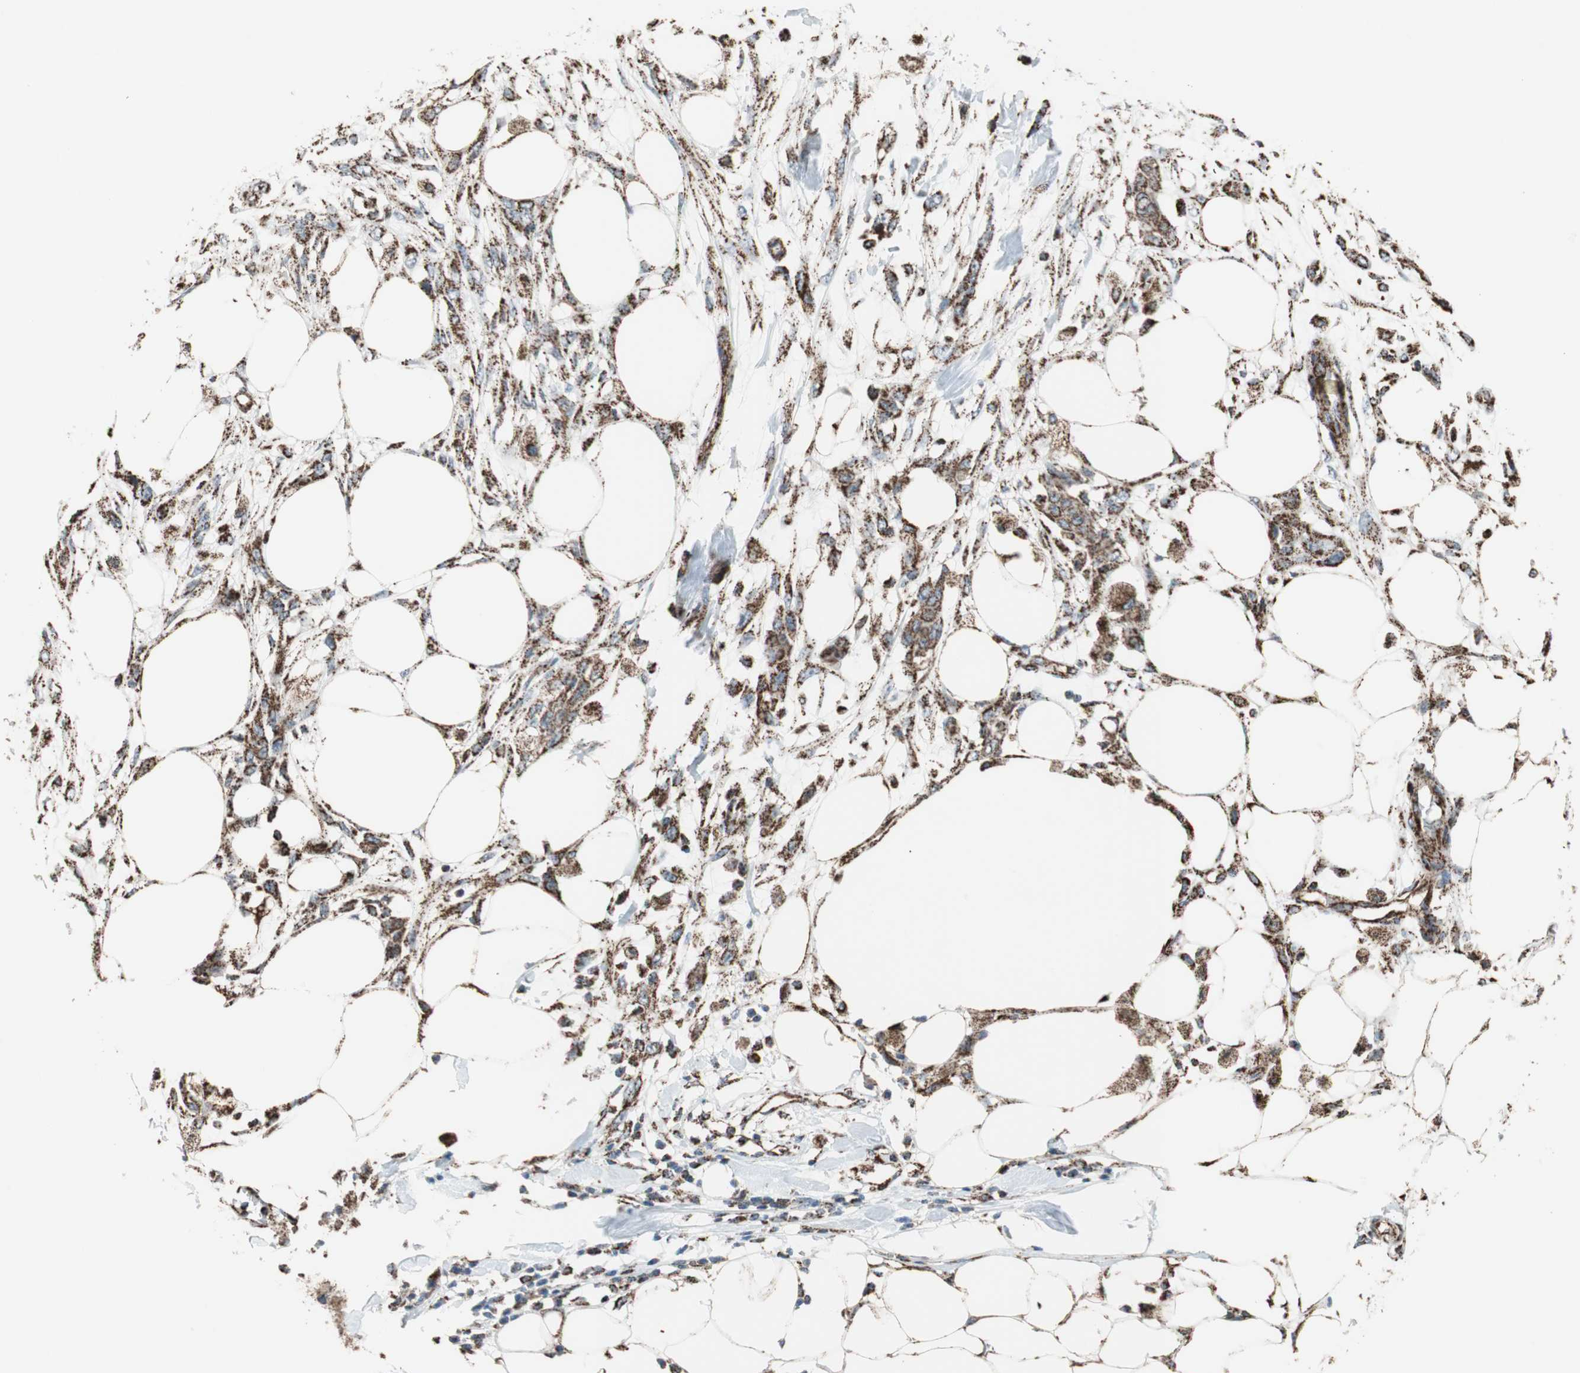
{"staining": {"intensity": "strong", "quantity": ">75%", "location": "cytoplasmic/membranous"}, "tissue": "skin cancer", "cell_type": "Tumor cells", "image_type": "cancer", "snomed": [{"axis": "morphology", "description": "Squamous cell carcinoma, NOS"}, {"axis": "topography", "description": "Skin"}], "caption": "Immunohistochemistry (IHC) micrograph of skin squamous cell carcinoma stained for a protein (brown), which displays high levels of strong cytoplasmic/membranous expression in approximately >75% of tumor cells.", "gene": "PCSK4", "patient": {"sex": "female", "age": 59}}